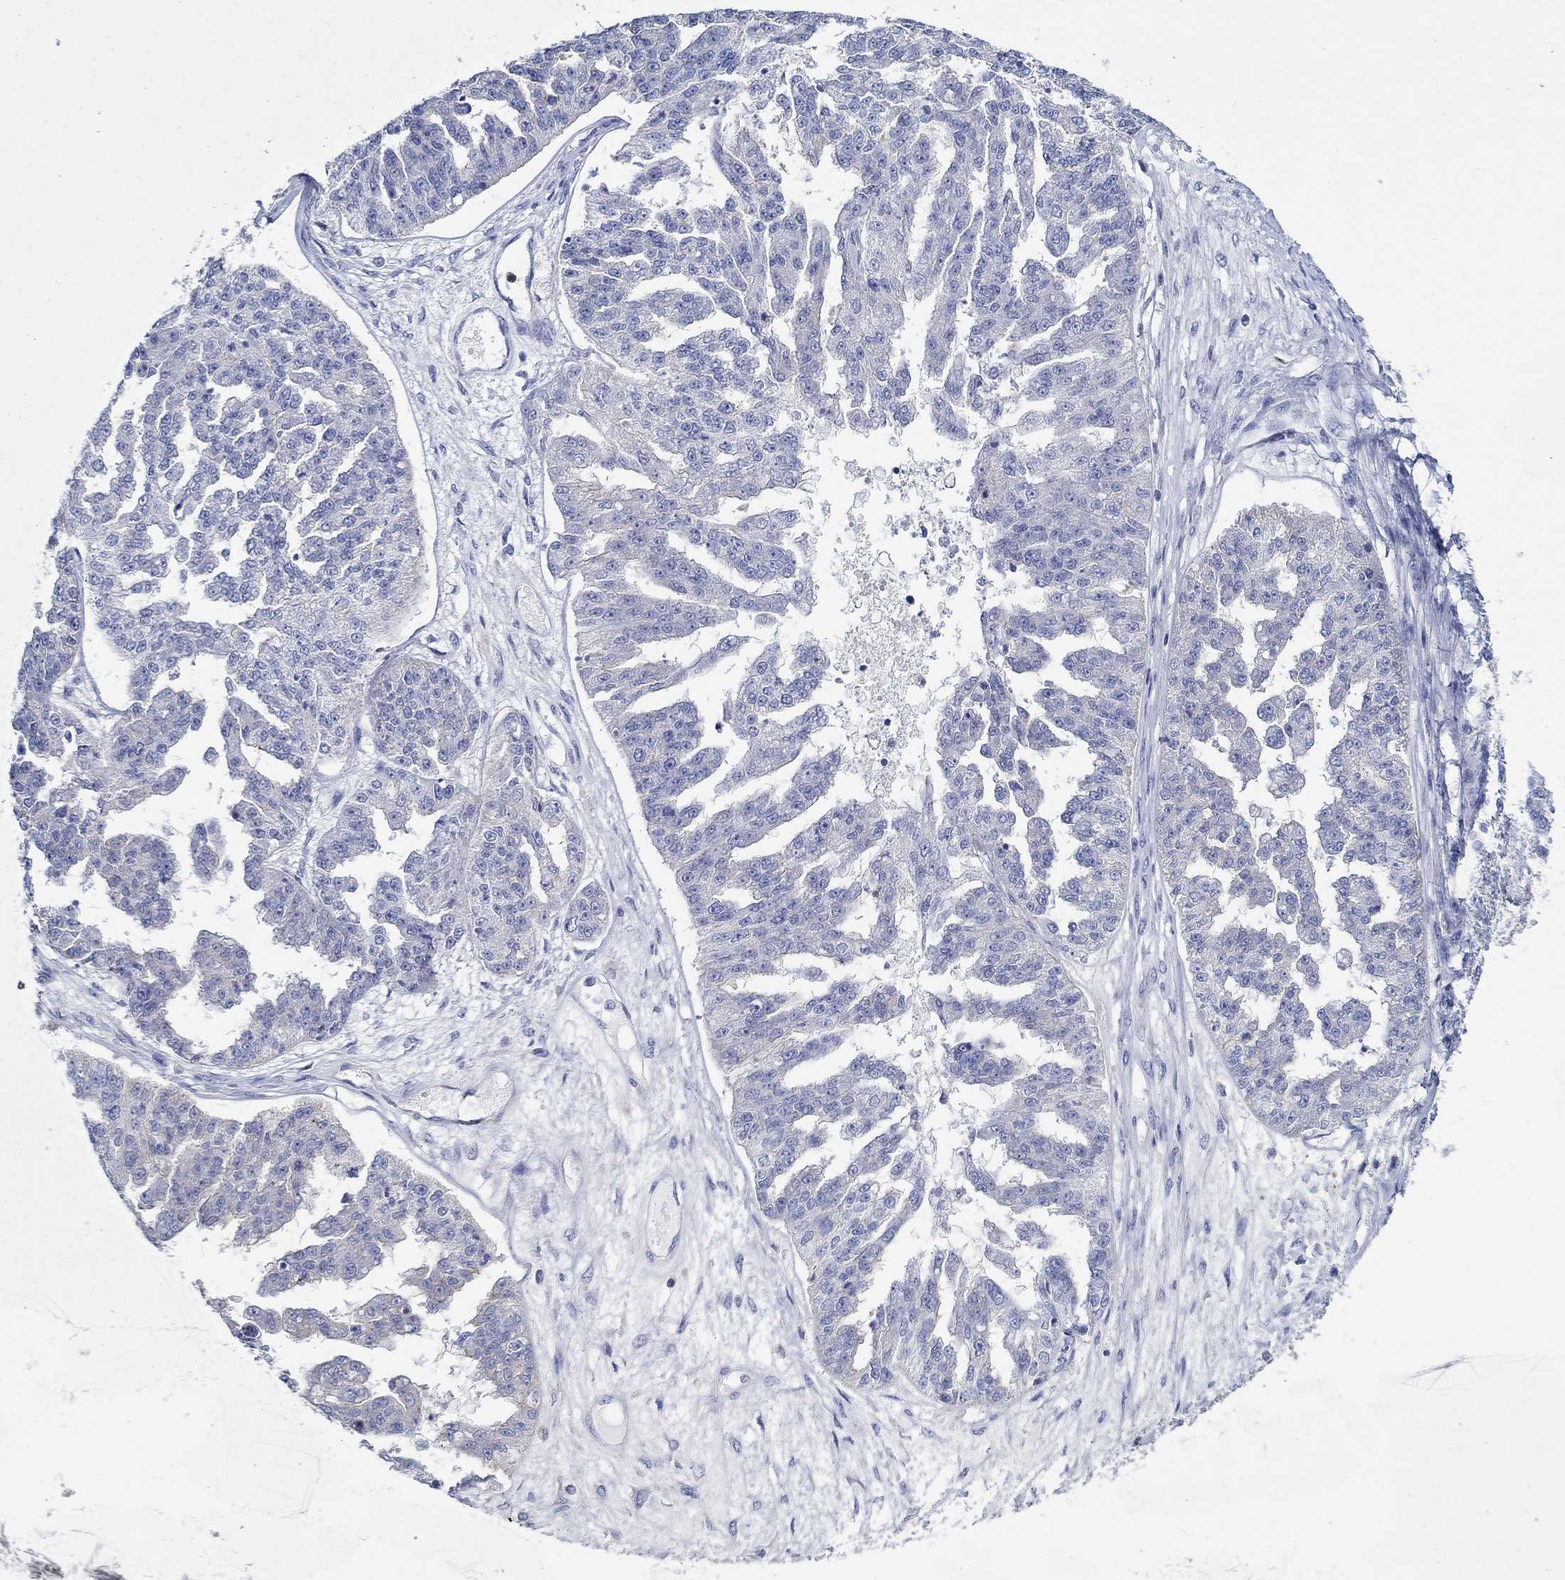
{"staining": {"intensity": "negative", "quantity": "none", "location": "none"}, "tissue": "ovarian cancer", "cell_type": "Tumor cells", "image_type": "cancer", "snomed": [{"axis": "morphology", "description": "Cystadenocarcinoma, serous, NOS"}, {"axis": "topography", "description": "Ovary"}], "caption": "A histopathology image of human ovarian serous cystadenocarcinoma is negative for staining in tumor cells.", "gene": "CFAP61", "patient": {"sex": "female", "age": 58}}